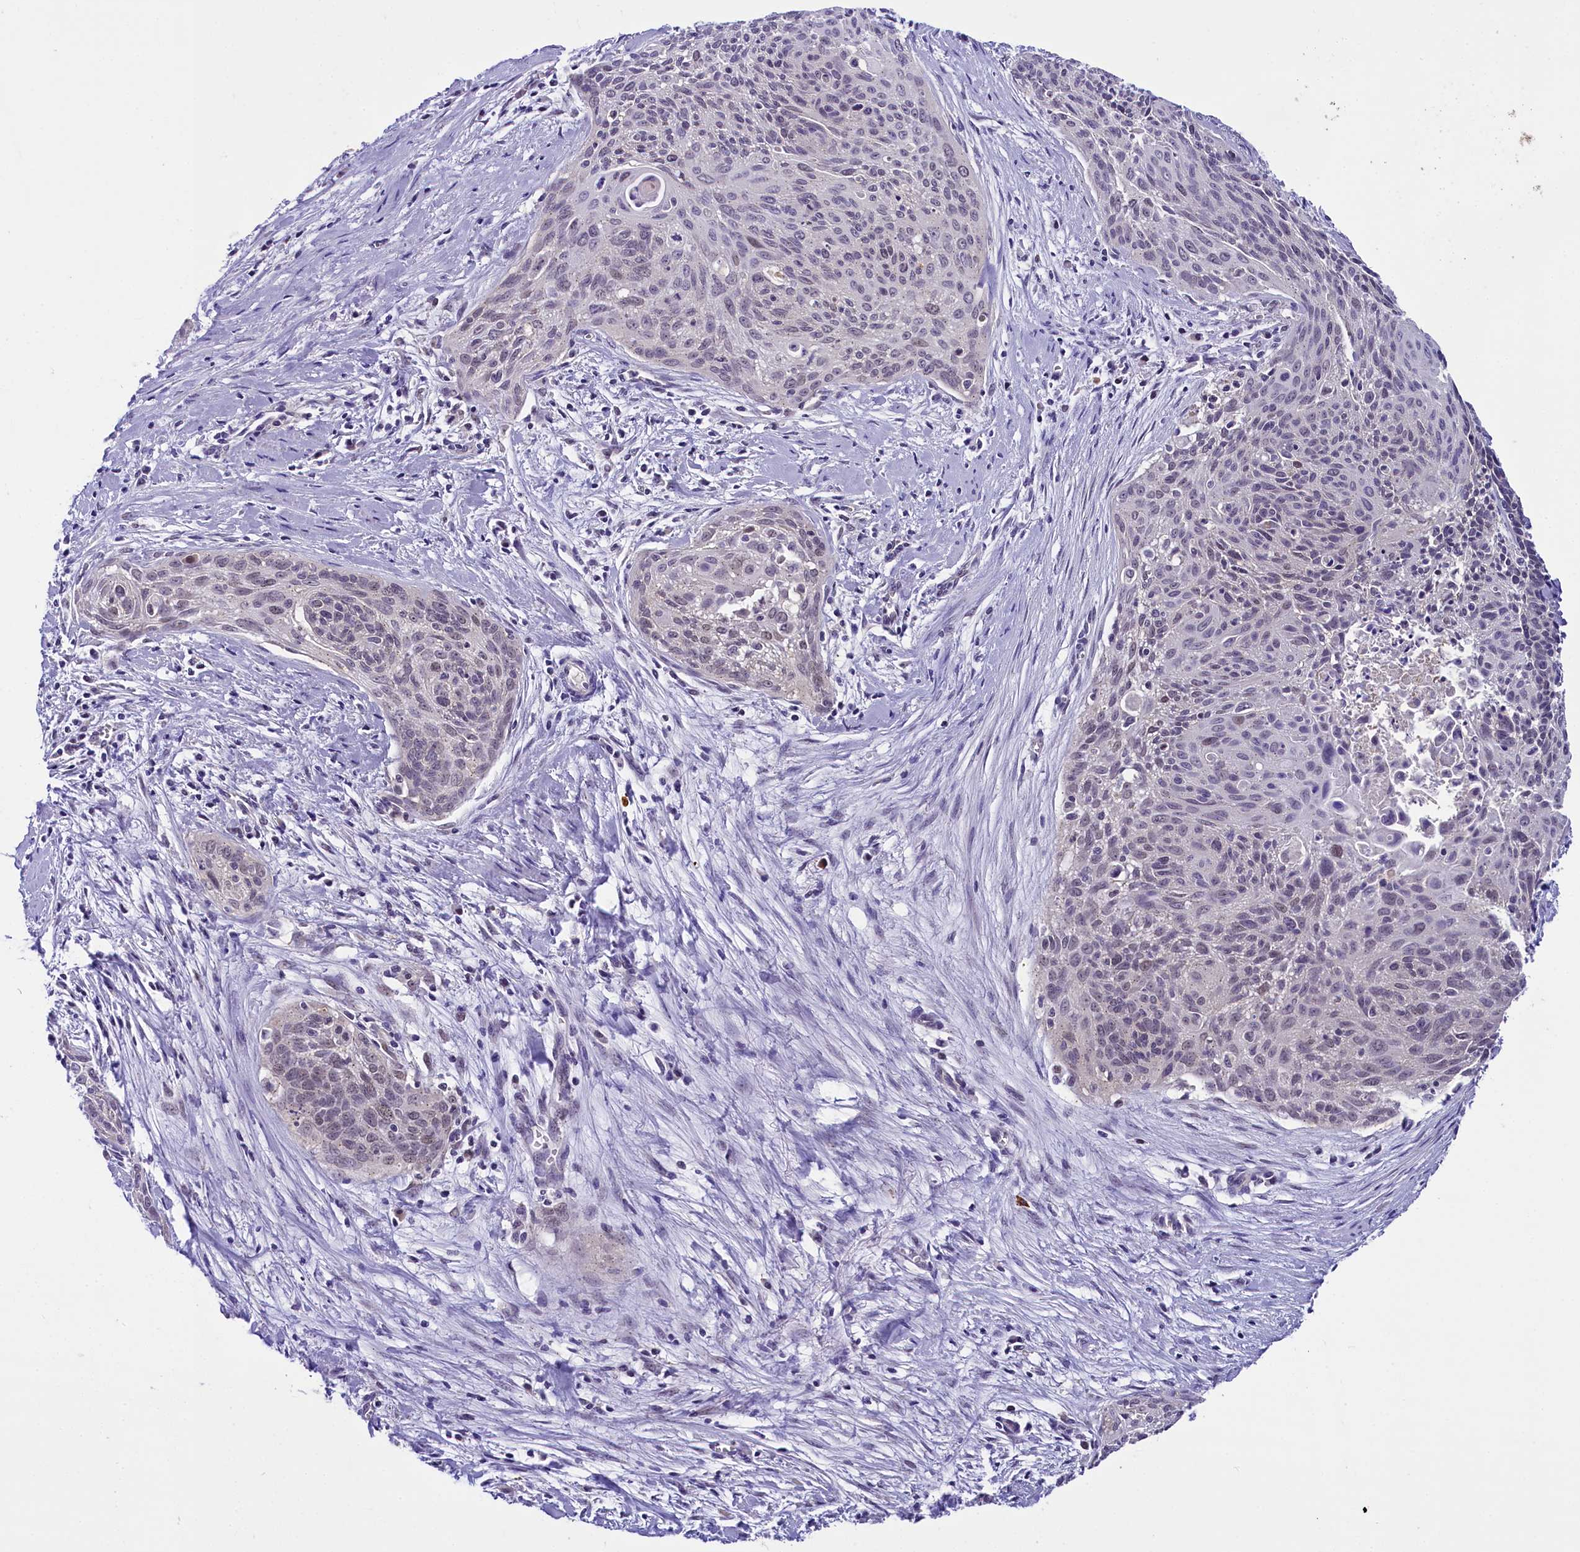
{"staining": {"intensity": "weak", "quantity": "<25%", "location": "nuclear"}, "tissue": "cervical cancer", "cell_type": "Tumor cells", "image_type": "cancer", "snomed": [{"axis": "morphology", "description": "Squamous cell carcinoma, NOS"}, {"axis": "topography", "description": "Cervix"}], "caption": "High power microscopy photomicrograph of an IHC image of cervical cancer, revealing no significant positivity in tumor cells. (DAB immunohistochemistry (IHC) visualized using brightfield microscopy, high magnification).", "gene": "IQCN", "patient": {"sex": "female", "age": 55}}